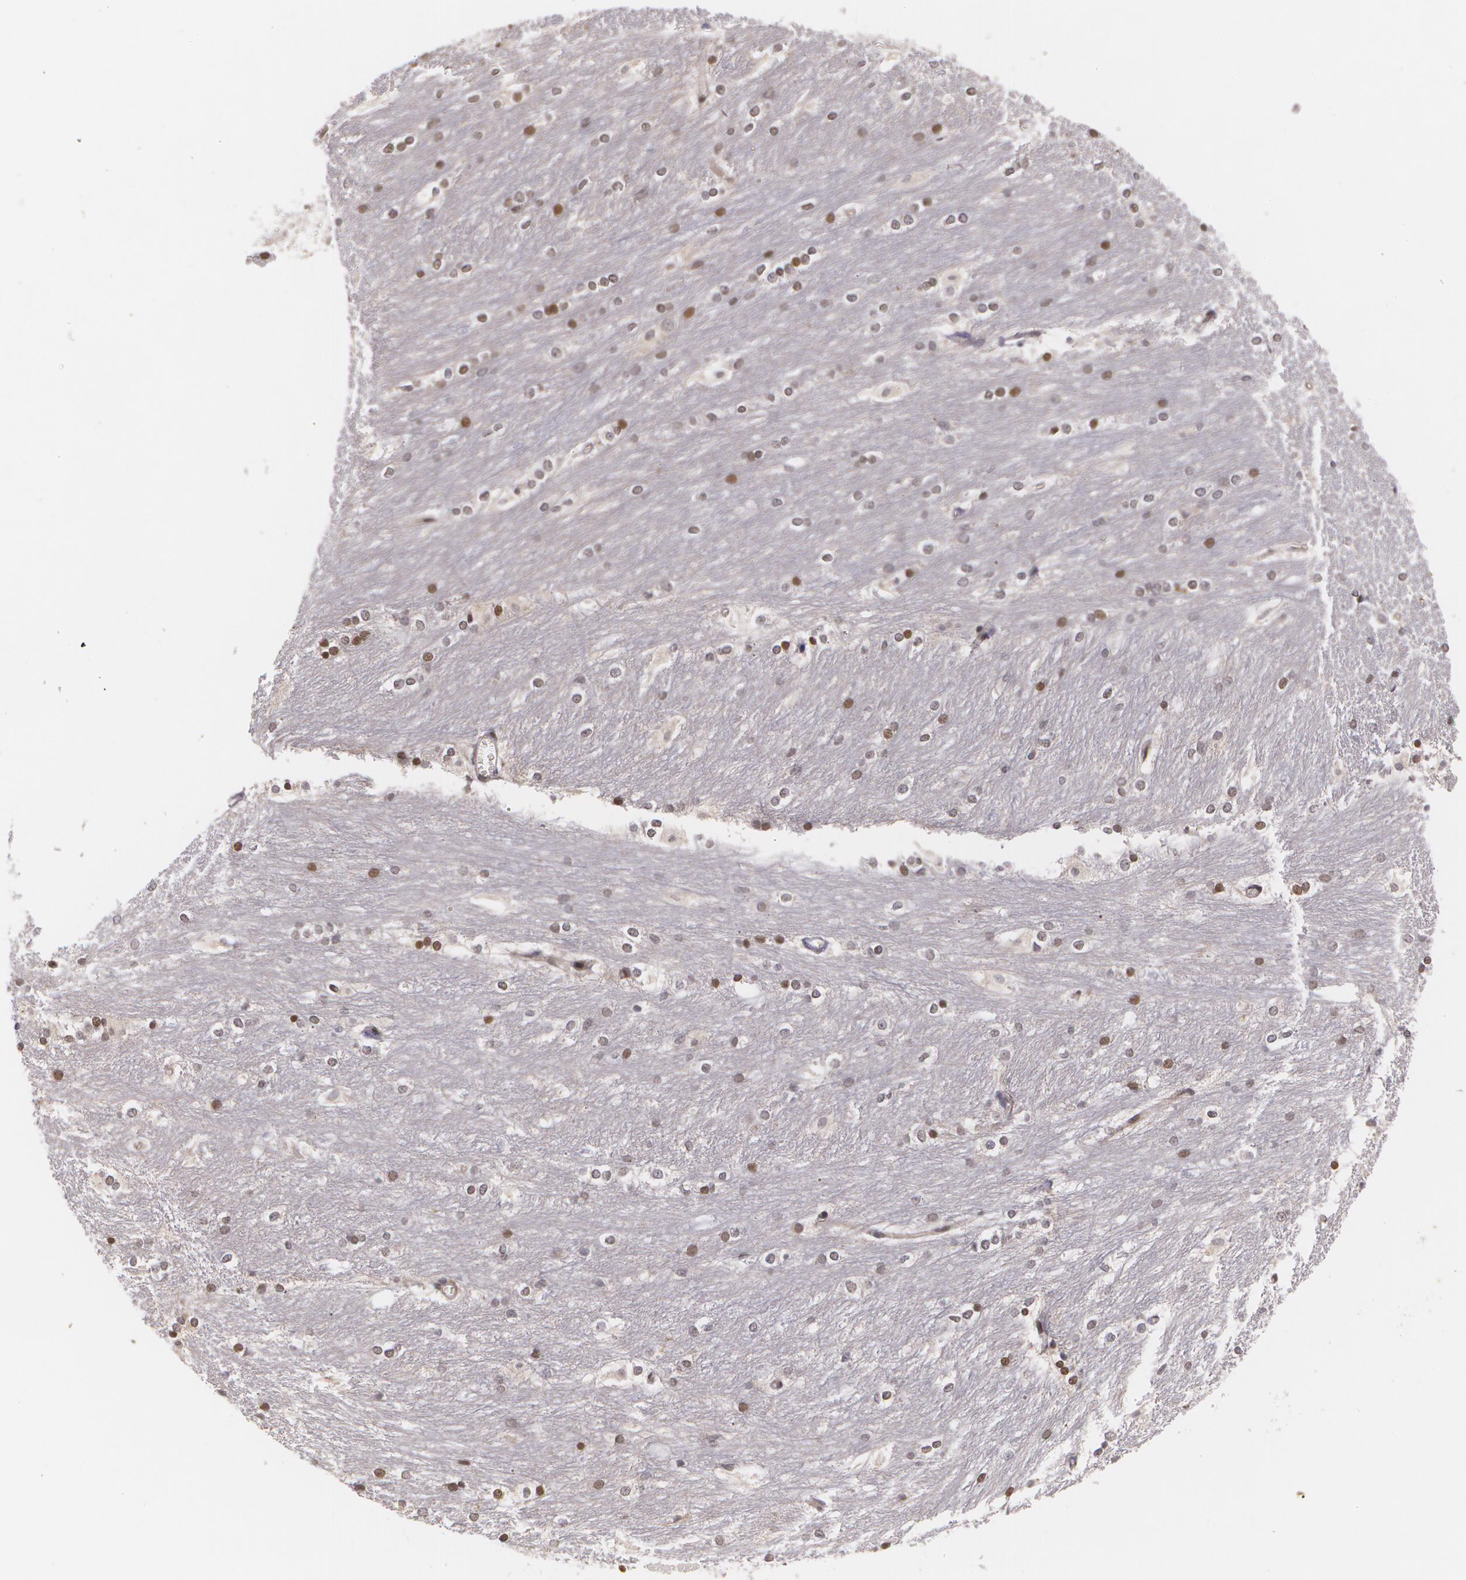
{"staining": {"intensity": "moderate", "quantity": "25%-75%", "location": "nuclear"}, "tissue": "caudate", "cell_type": "Glial cells", "image_type": "normal", "snomed": [{"axis": "morphology", "description": "Normal tissue, NOS"}, {"axis": "topography", "description": "Lateral ventricle wall"}], "caption": "High-power microscopy captured an IHC micrograph of normal caudate, revealing moderate nuclear staining in approximately 25%-75% of glial cells. The staining was performed using DAB, with brown indicating positive protein expression. Nuclei are stained blue with hematoxylin.", "gene": "VAV3", "patient": {"sex": "female", "age": 19}}